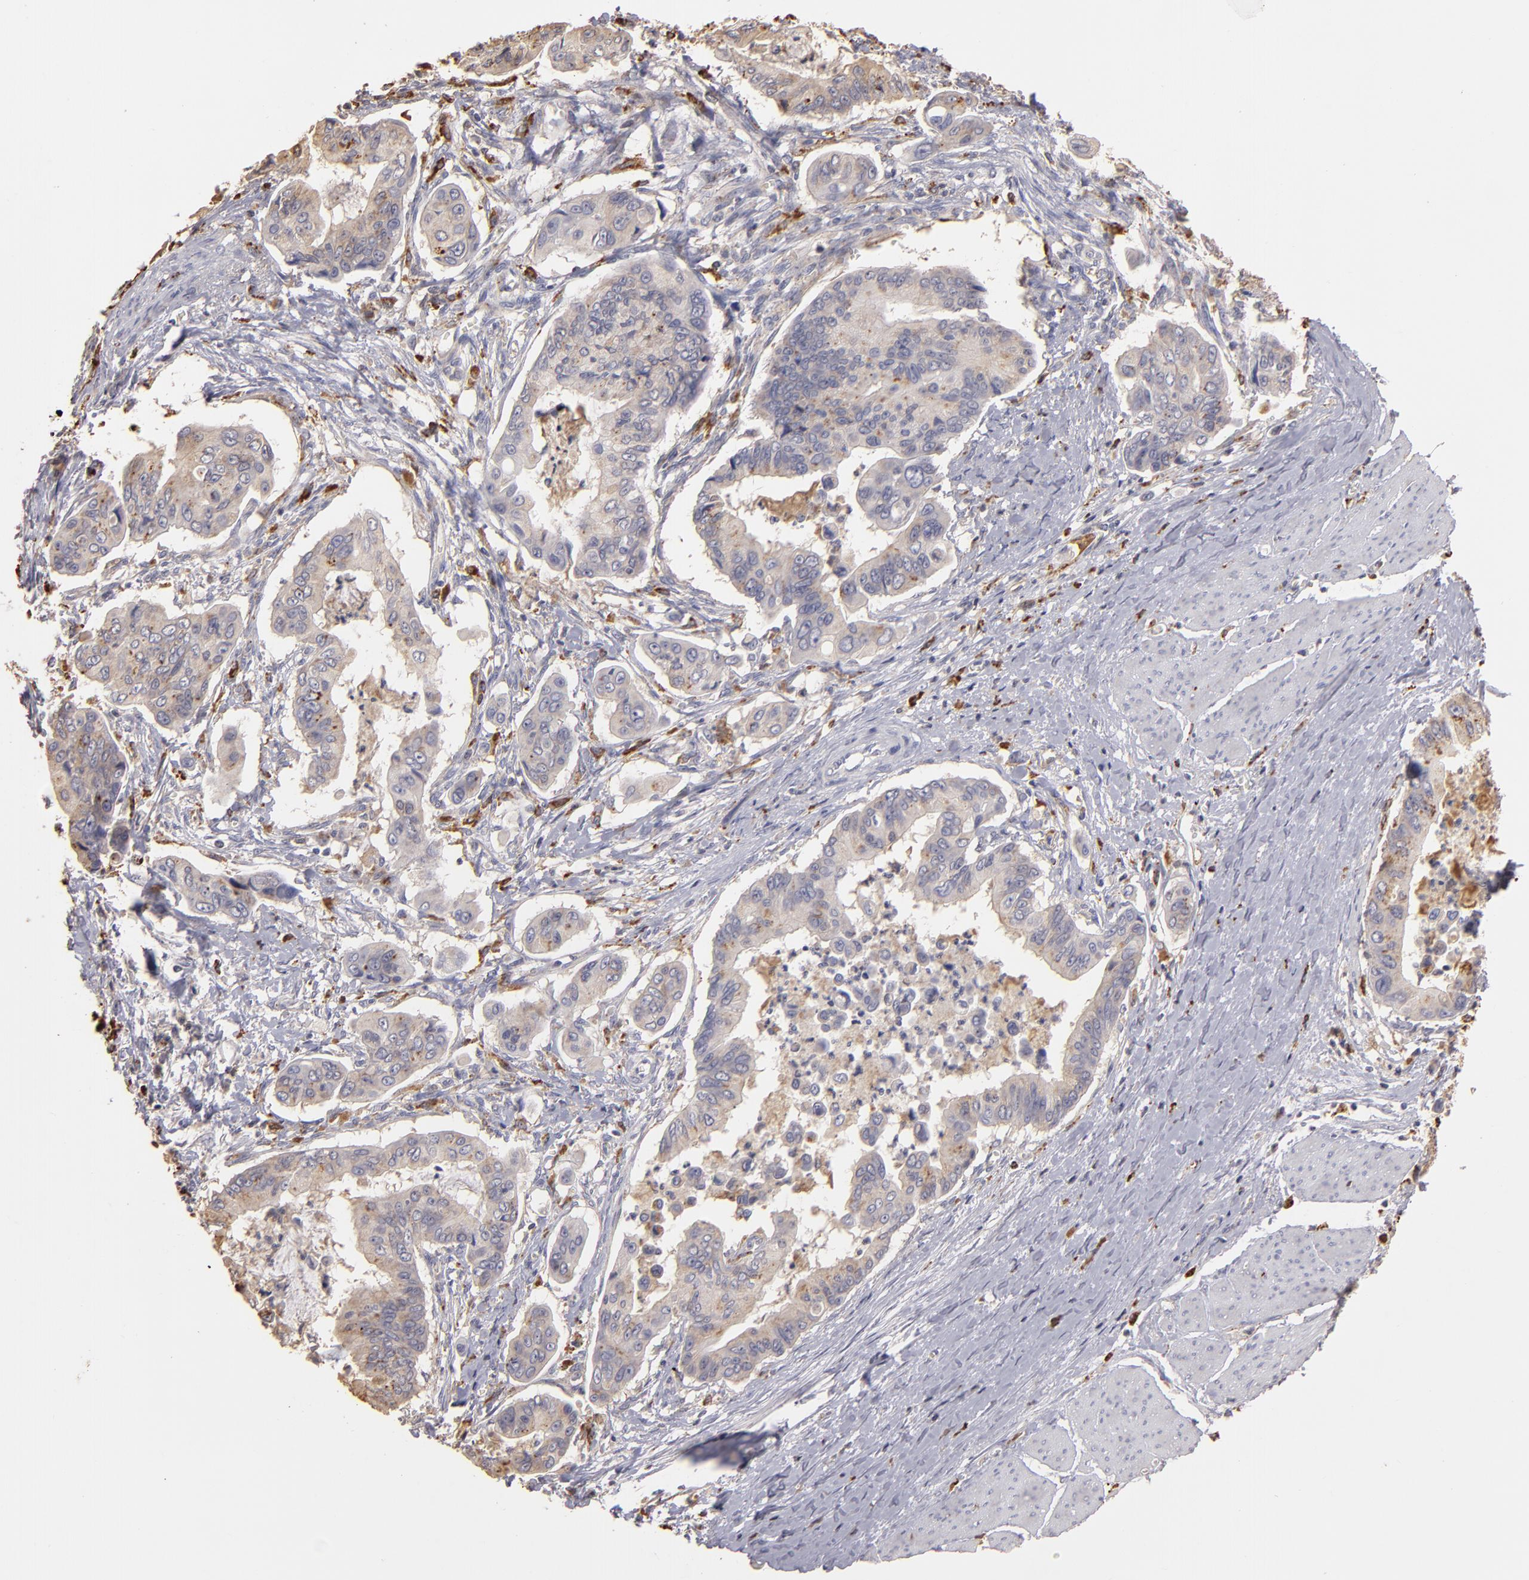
{"staining": {"intensity": "weak", "quantity": ">75%", "location": "cytoplasmic/membranous"}, "tissue": "stomach cancer", "cell_type": "Tumor cells", "image_type": "cancer", "snomed": [{"axis": "morphology", "description": "Adenocarcinoma, NOS"}, {"axis": "topography", "description": "Stomach, upper"}], "caption": "This is an image of immunohistochemistry (IHC) staining of adenocarcinoma (stomach), which shows weak staining in the cytoplasmic/membranous of tumor cells.", "gene": "TRAF1", "patient": {"sex": "male", "age": 80}}